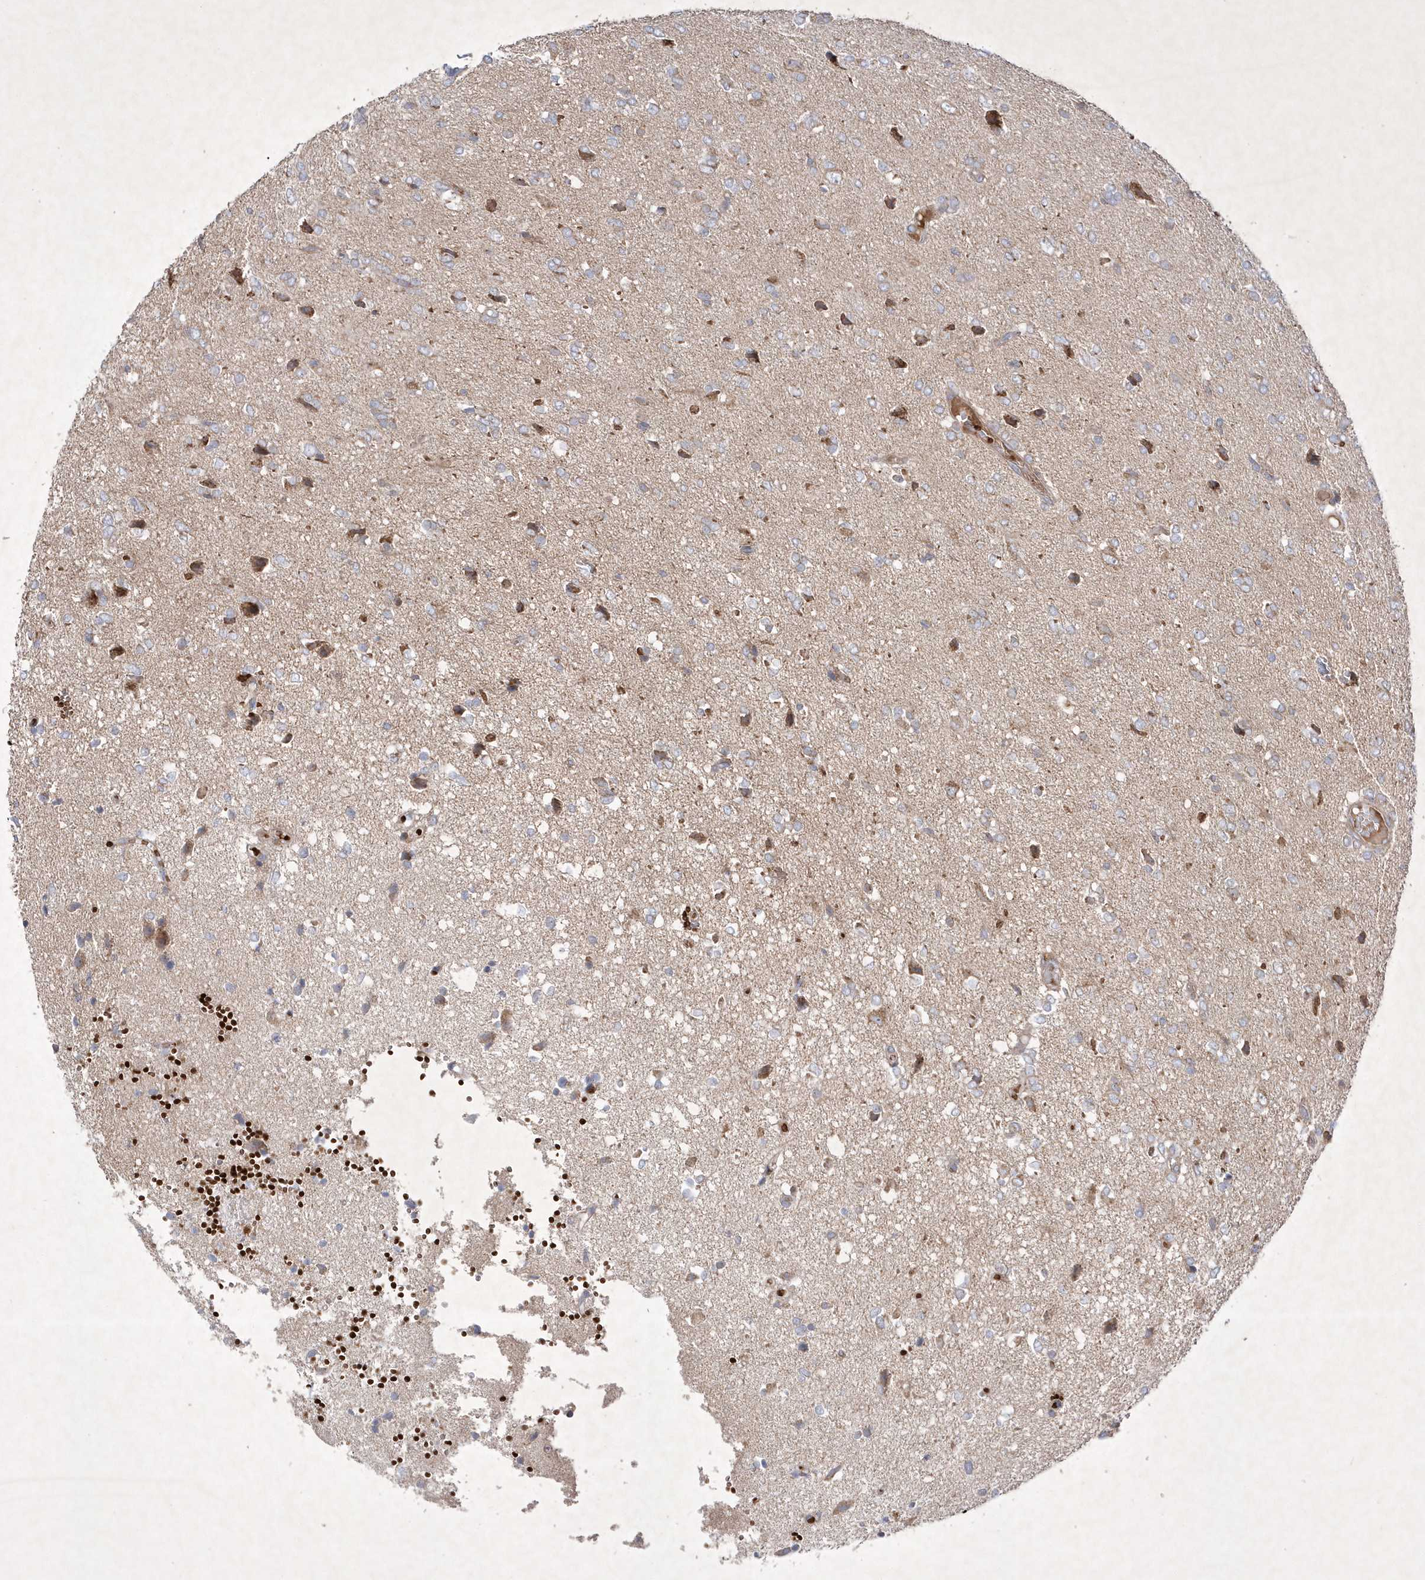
{"staining": {"intensity": "negative", "quantity": "none", "location": "none"}, "tissue": "glioma", "cell_type": "Tumor cells", "image_type": "cancer", "snomed": [{"axis": "morphology", "description": "Glioma, malignant, High grade"}, {"axis": "topography", "description": "Brain"}], "caption": "This histopathology image is of malignant glioma (high-grade) stained with IHC to label a protein in brown with the nuclei are counter-stained blue. There is no expression in tumor cells.", "gene": "OPA1", "patient": {"sex": "female", "age": 59}}